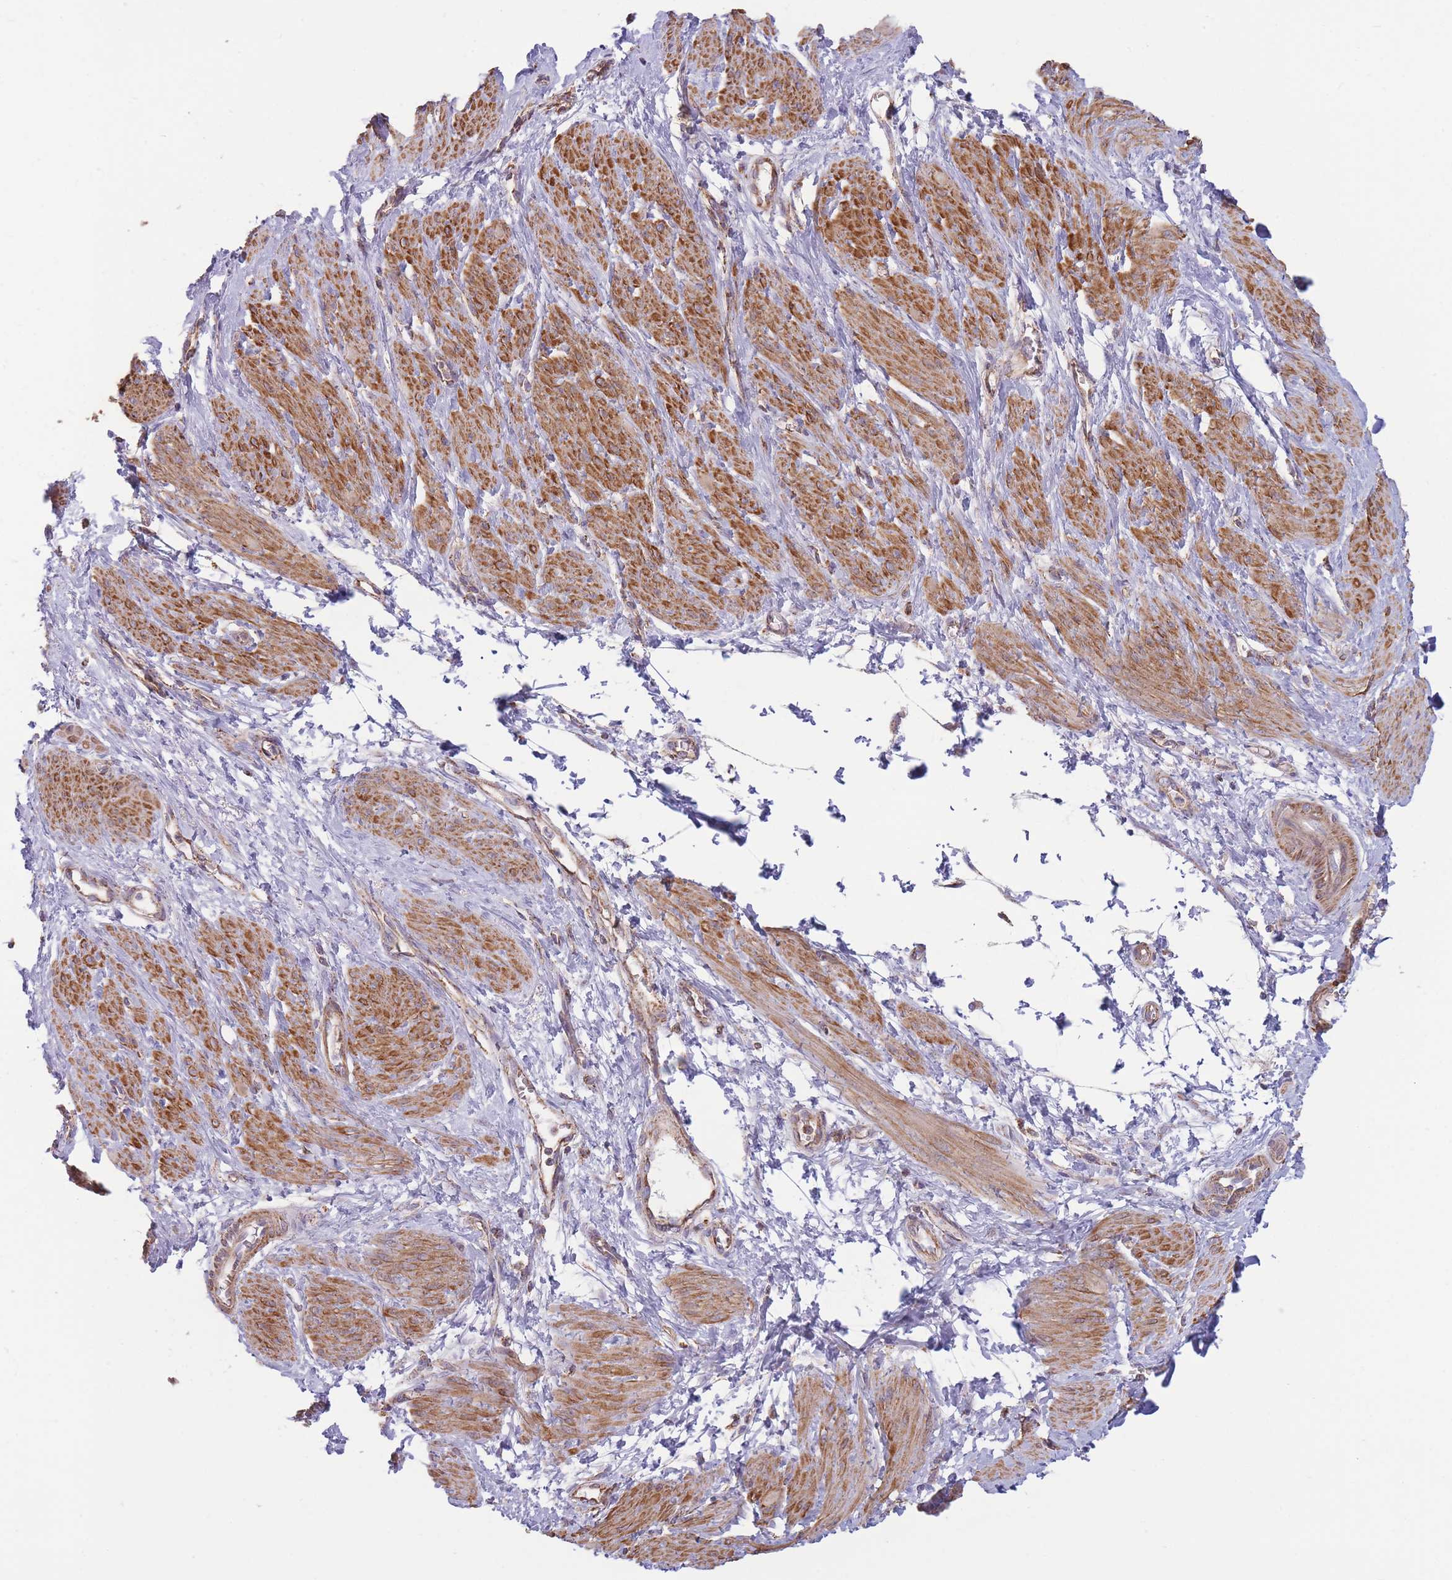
{"staining": {"intensity": "moderate", "quantity": ">75%", "location": "cytoplasmic/membranous"}, "tissue": "smooth muscle", "cell_type": "Smooth muscle cells", "image_type": "normal", "snomed": [{"axis": "morphology", "description": "Normal tissue, NOS"}, {"axis": "topography", "description": "Smooth muscle"}, {"axis": "topography", "description": "Uterus"}], "caption": "Human smooth muscle stained with a brown dye shows moderate cytoplasmic/membranous positive staining in approximately >75% of smooth muscle cells.", "gene": "KIF16B", "patient": {"sex": "female", "age": 39}}